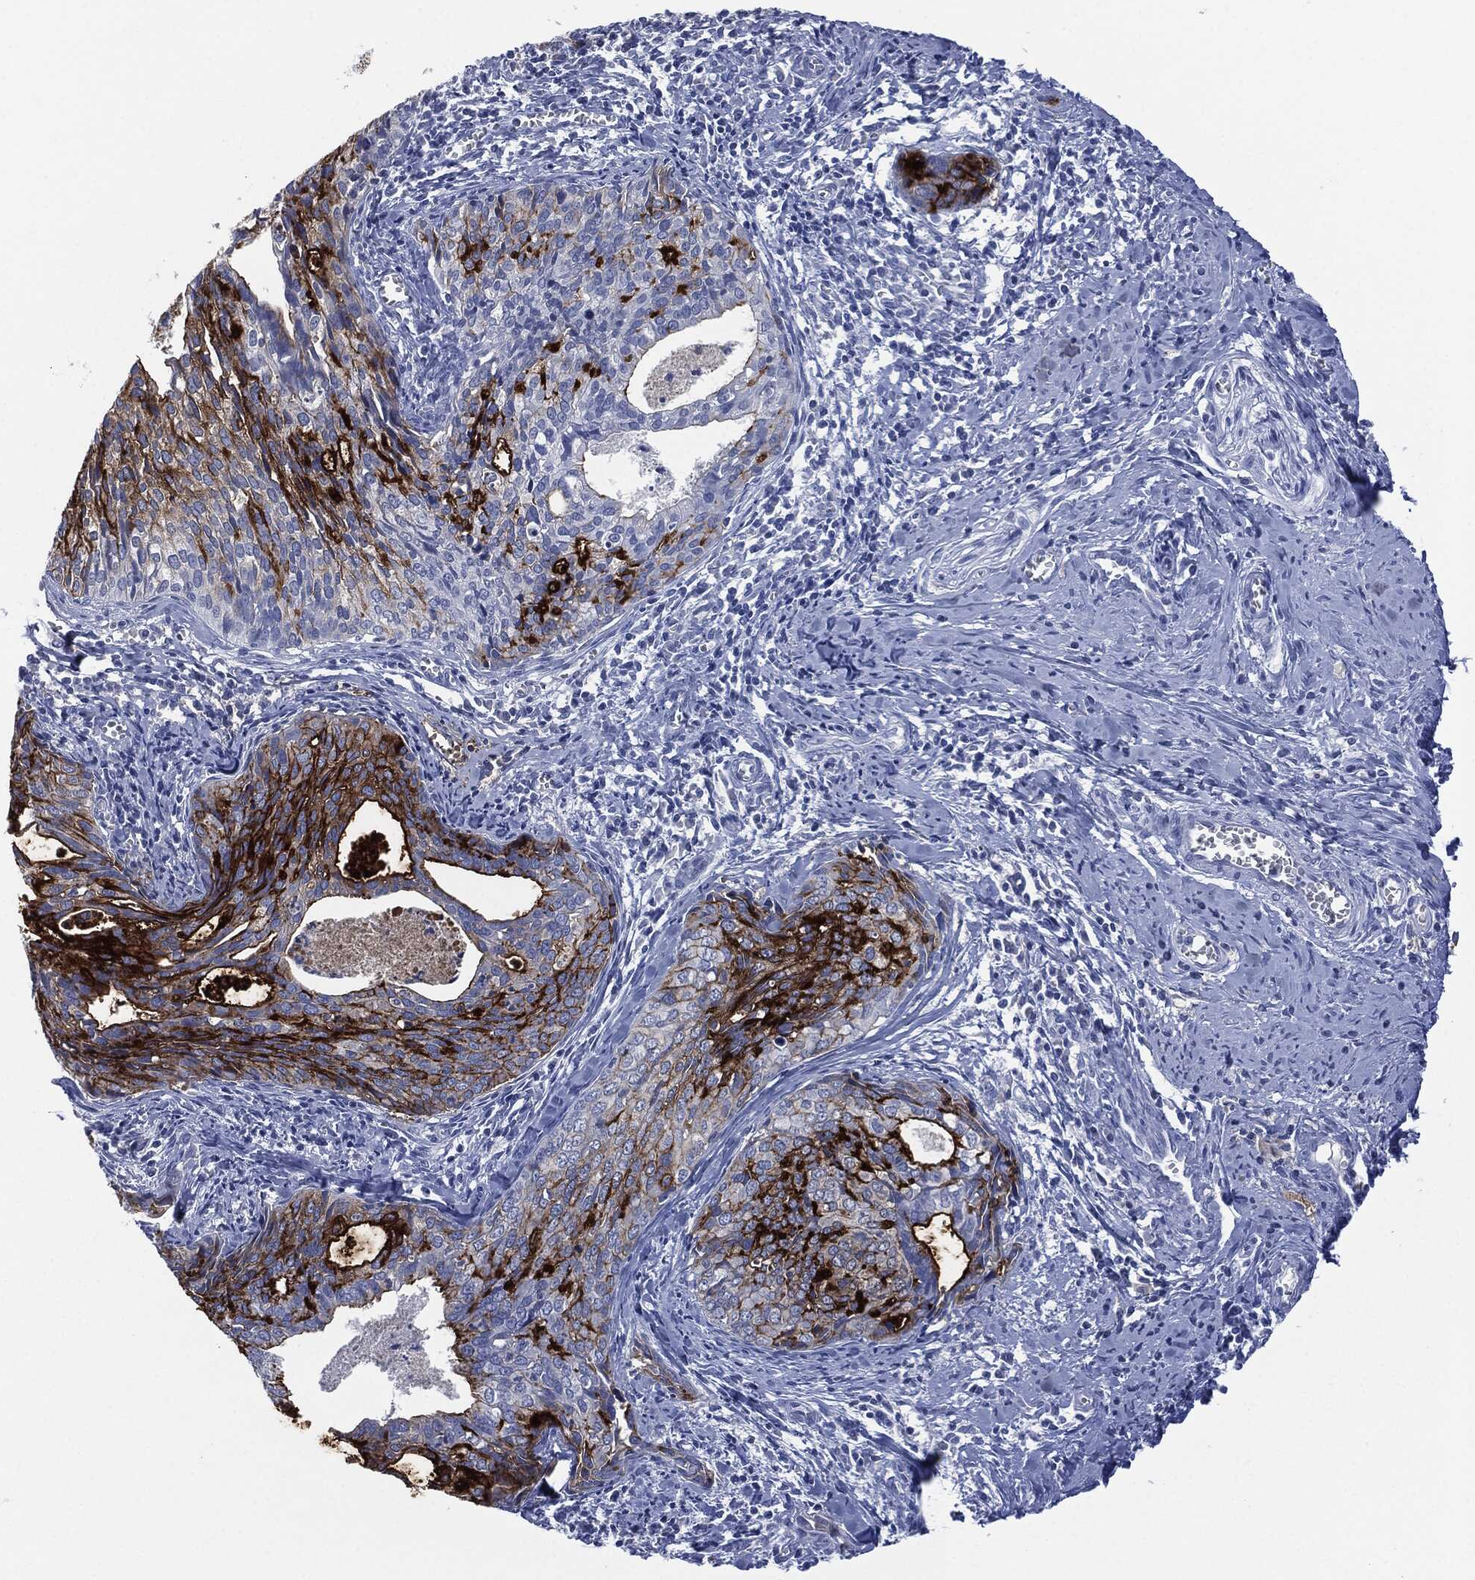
{"staining": {"intensity": "strong", "quantity": "25%-75%", "location": "cytoplasmic/membranous"}, "tissue": "cervical cancer", "cell_type": "Tumor cells", "image_type": "cancer", "snomed": [{"axis": "morphology", "description": "Squamous cell carcinoma, NOS"}, {"axis": "topography", "description": "Cervix"}], "caption": "Immunohistochemistry (IHC) histopathology image of squamous cell carcinoma (cervical) stained for a protein (brown), which displays high levels of strong cytoplasmic/membranous positivity in approximately 25%-75% of tumor cells.", "gene": "MUC16", "patient": {"sex": "female", "age": 29}}